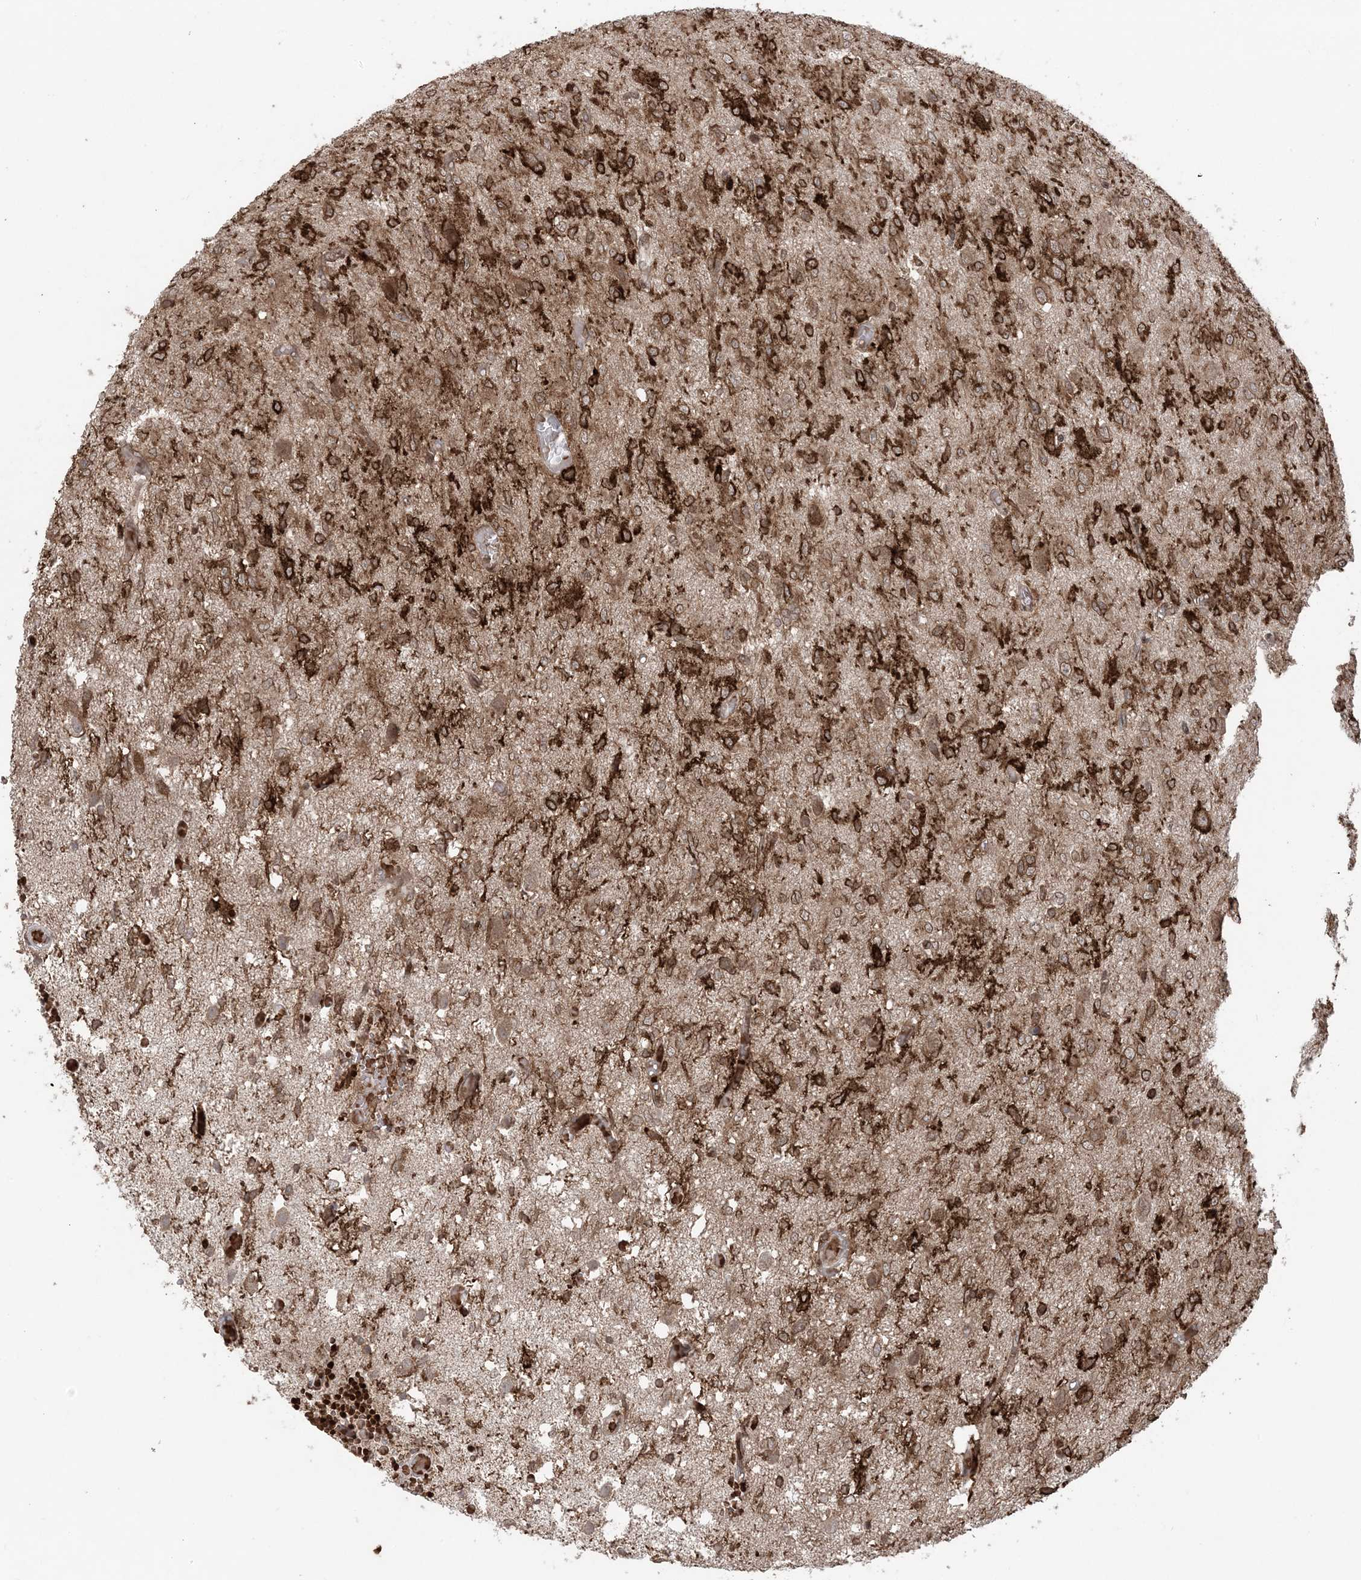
{"staining": {"intensity": "strong", "quantity": ">75%", "location": "cytoplasmic/membranous"}, "tissue": "glioma", "cell_type": "Tumor cells", "image_type": "cancer", "snomed": [{"axis": "morphology", "description": "Glioma, malignant, High grade"}, {"axis": "topography", "description": "Brain"}], "caption": "Immunohistochemical staining of human malignant high-grade glioma displays high levels of strong cytoplasmic/membranous protein positivity in about >75% of tumor cells. The protein is shown in brown color, while the nuclei are stained blue.", "gene": "DDX19B", "patient": {"sex": "female", "age": 59}}